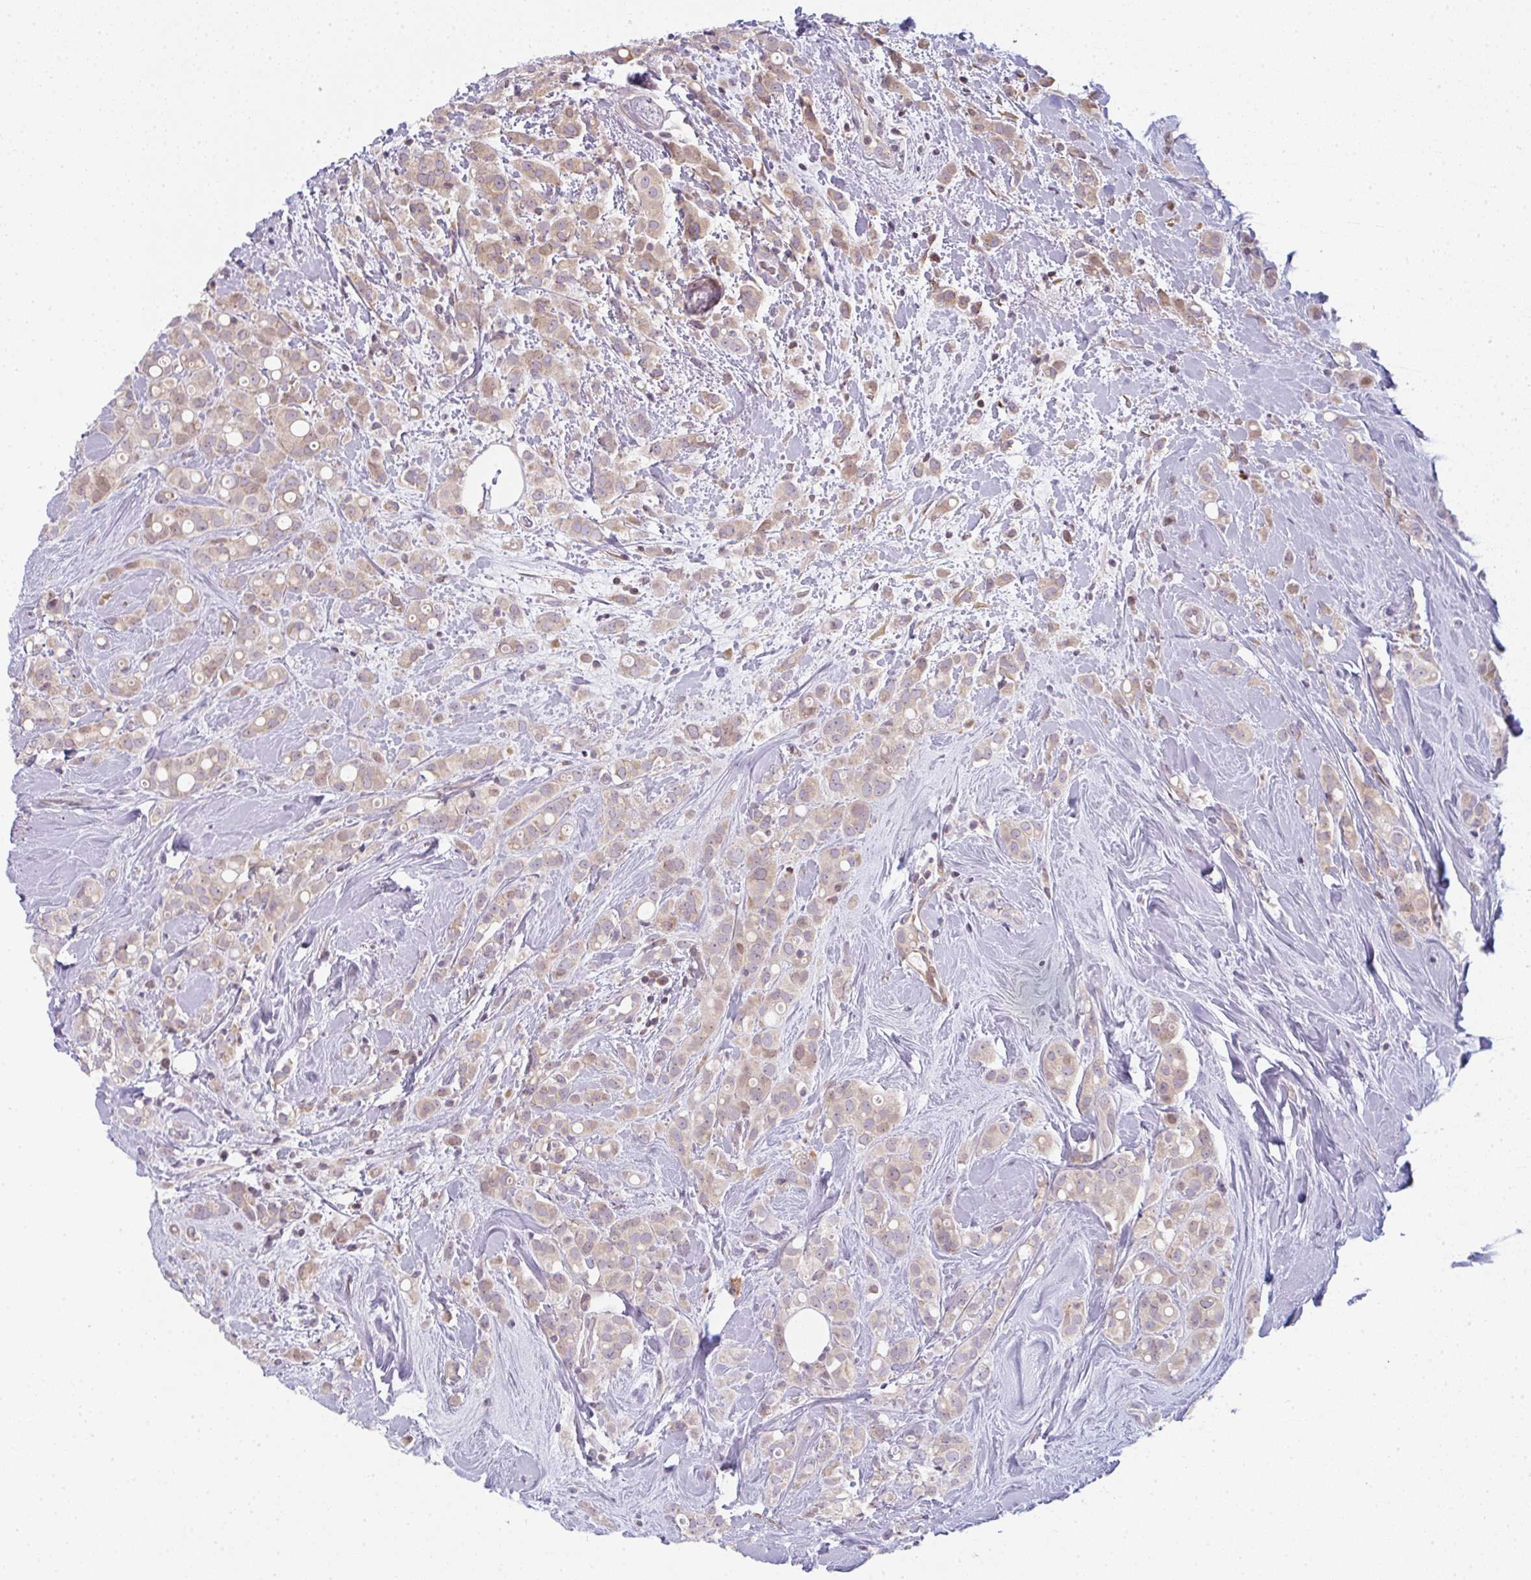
{"staining": {"intensity": "weak", "quantity": ">75%", "location": "cytoplasmic/membranous"}, "tissue": "breast cancer", "cell_type": "Tumor cells", "image_type": "cancer", "snomed": [{"axis": "morphology", "description": "Lobular carcinoma"}, {"axis": "topography", "description": "Breast"}], "caption": "Immunohistochemistry micrograph of breast cancer stained for a protein (brown), which displays low levels of weak cytoplasmic/membranous expression in approximately >75% of tumor cells.", "gene": "TMEM237", "patient": {"sex": "female", "age": 68}}